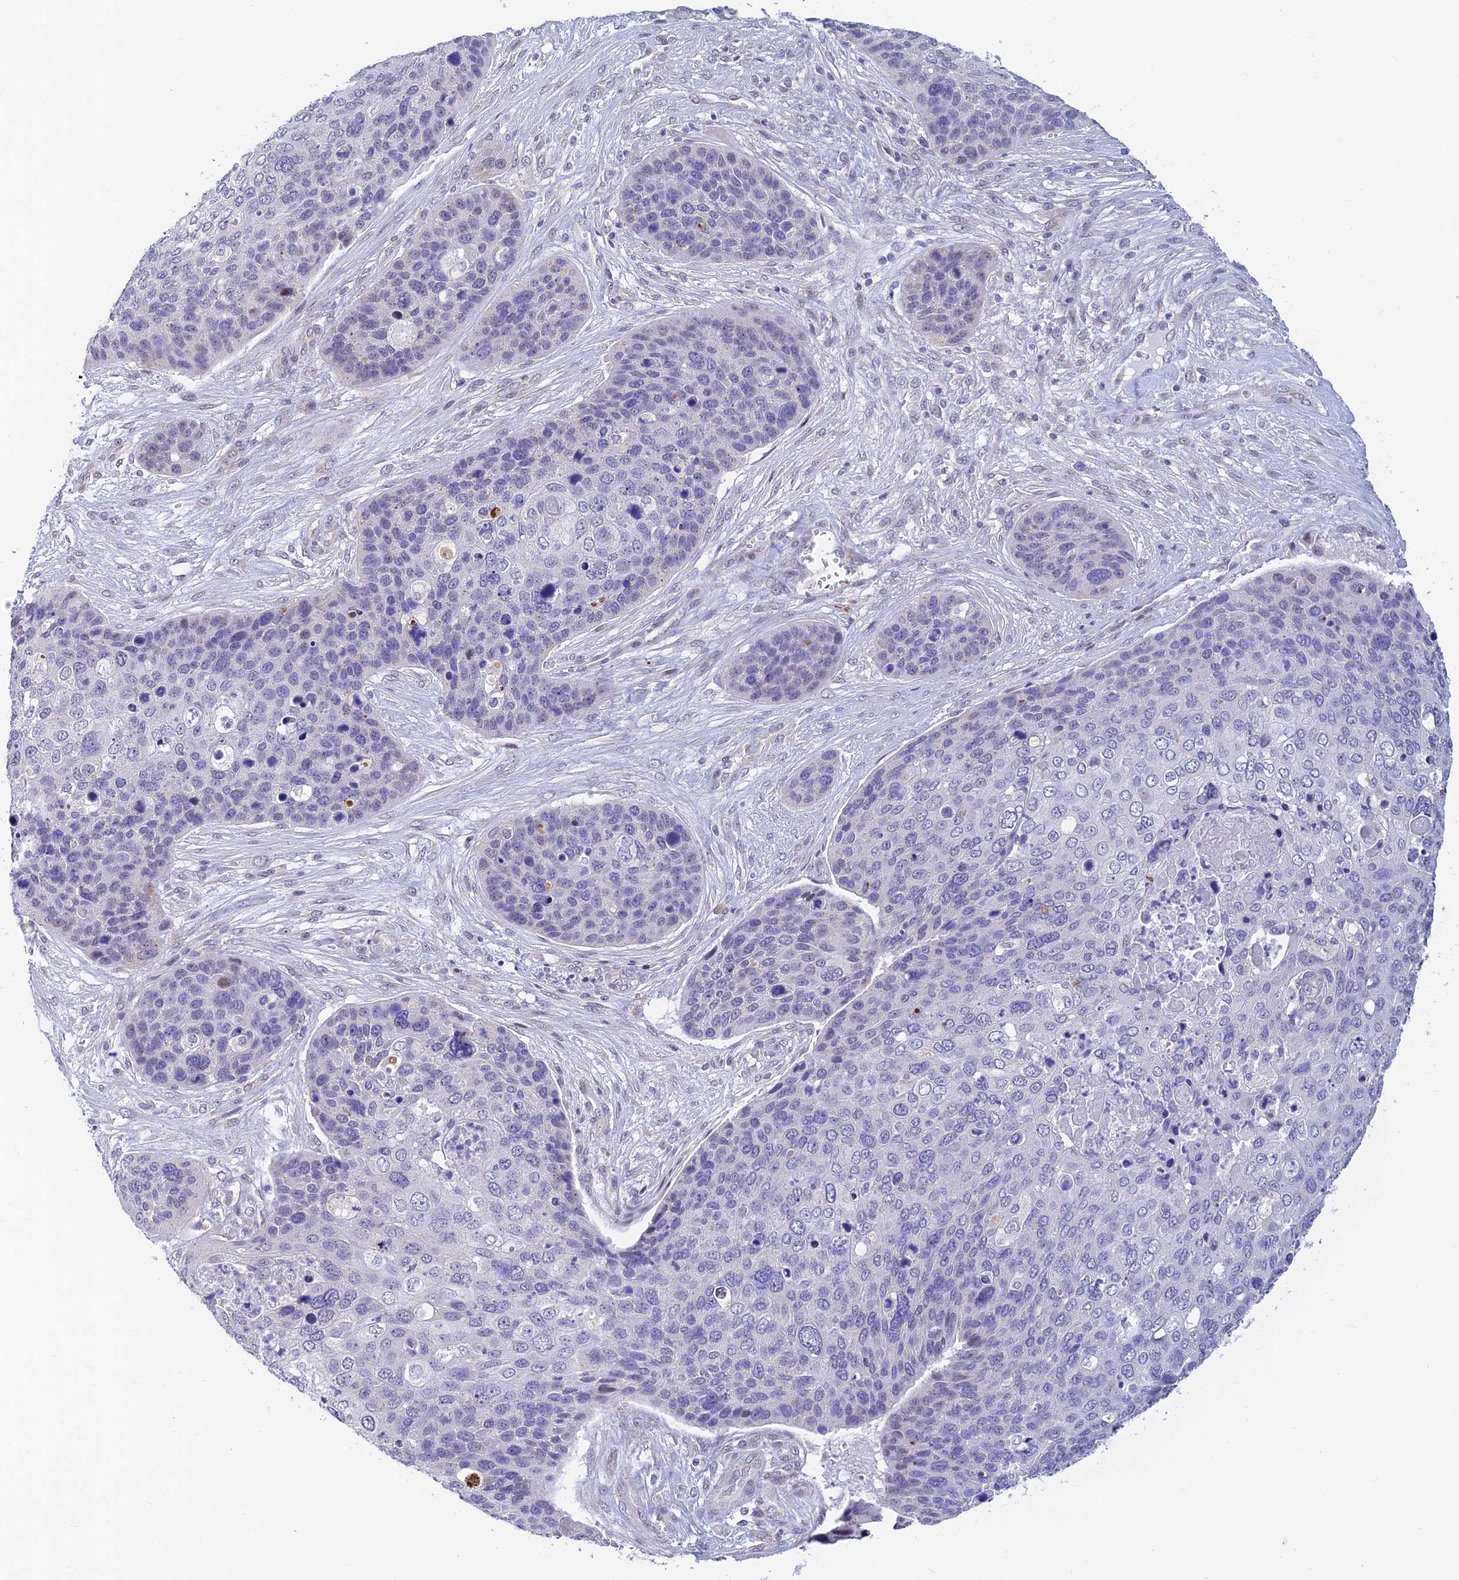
{"staining": {"intensity": "negative", "quantity": "none", "location": "none"}, "tissue": "skin cancer", "cell_type": "Tumor cells", "image_type": "cancer", "snomed": [{"axis": "morphology", "description": "Basal cell carcinoma"}, {"axis": "topography", "description": "Skin"}], "caption": "Tumor cells are negative for brown protein staining in skin cancer.", "gene": "INKA1", "patient": {"sex": "female", "age": 74}}